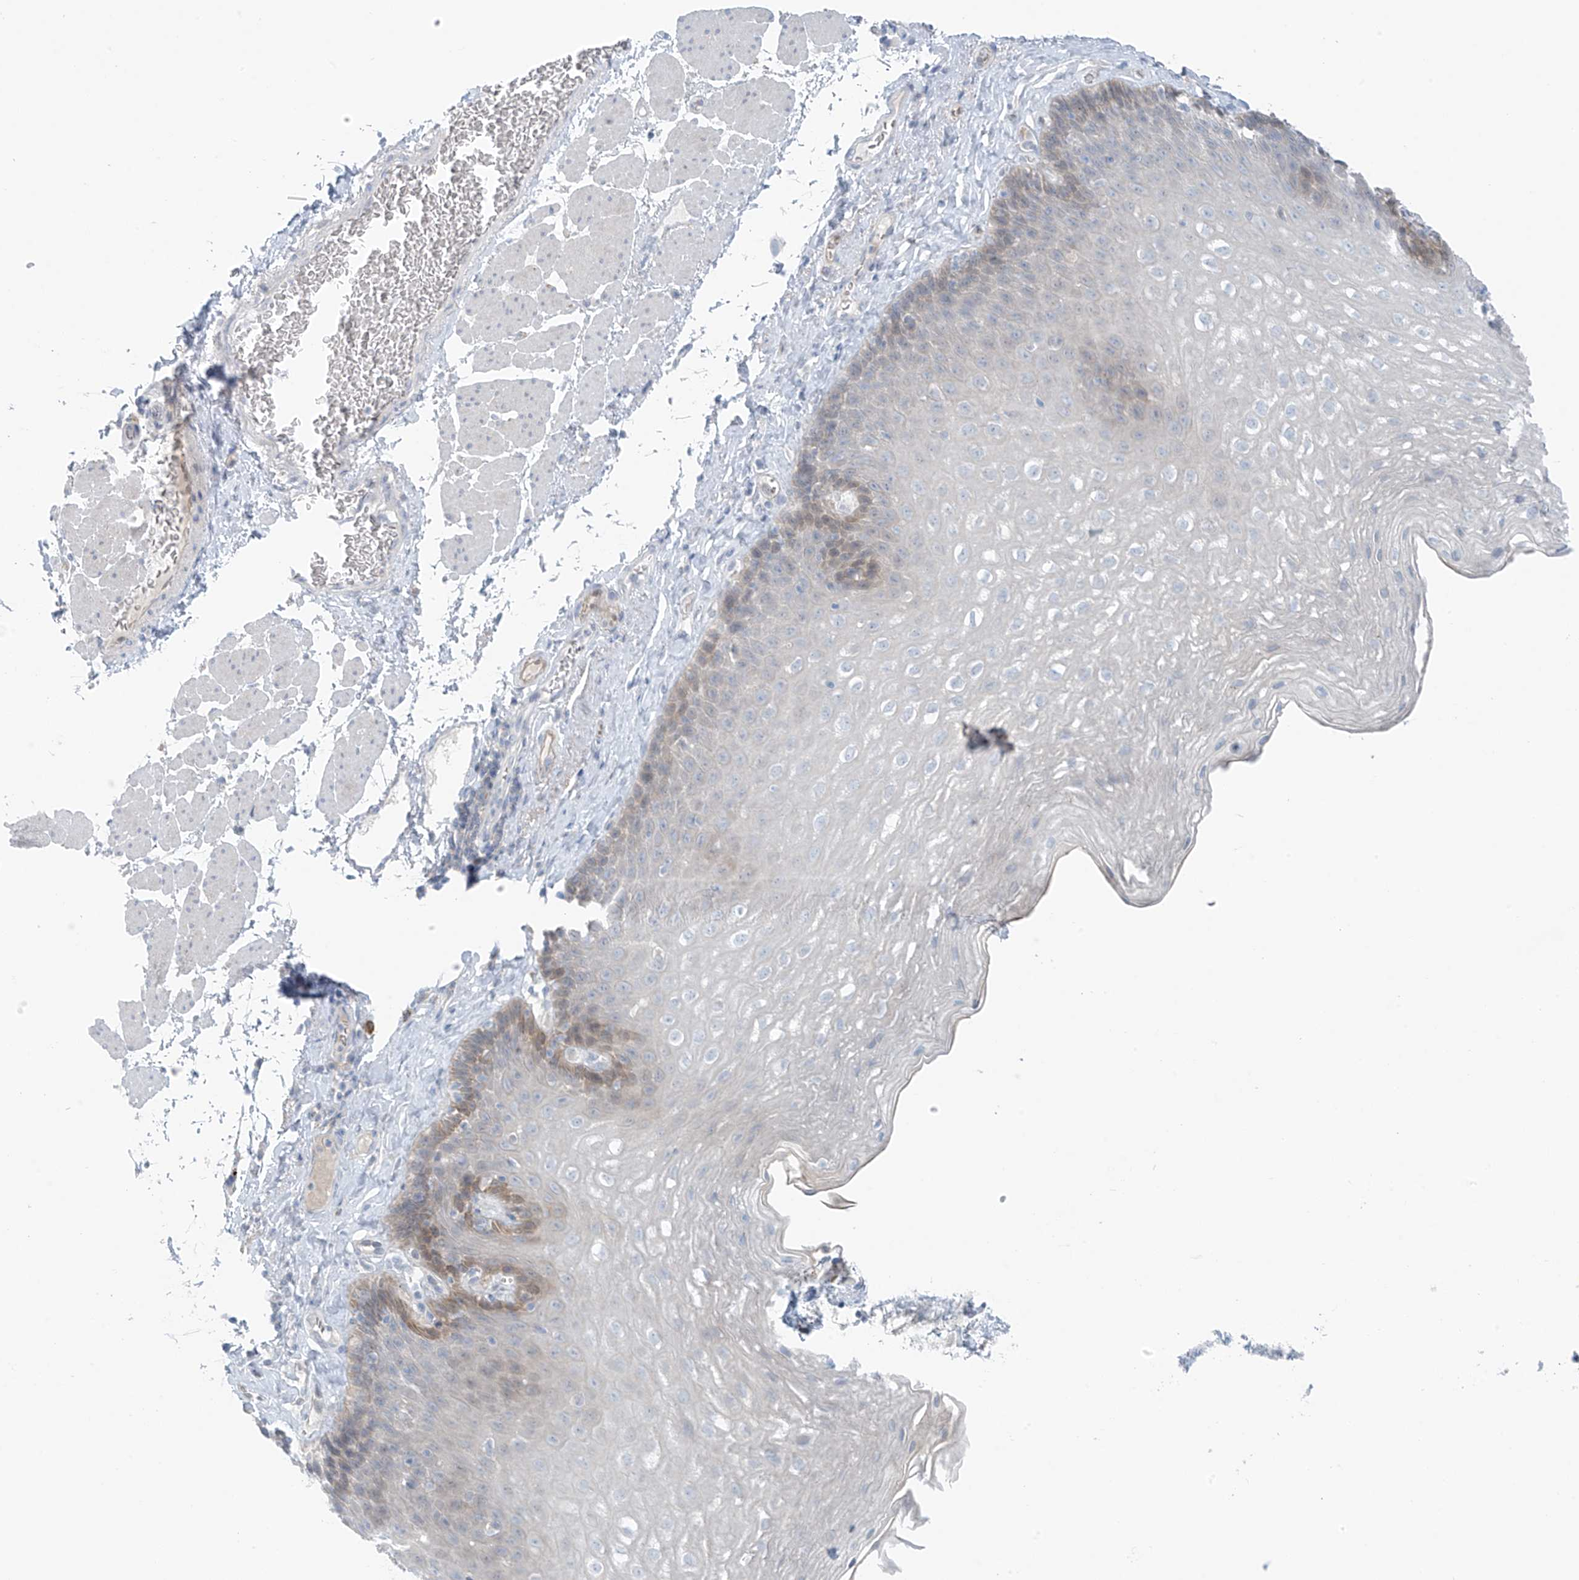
{"staining": {"intensity": "weak", "quantity": "<25%", "location": "cytoplasmic/membranous"}, "tissue": "esophagus", "cell_type": "Squamous epithelial cells", "image_type": "normal", "snomed": [{"axis": "morphology", "description": "Normal tissue, NOS"}, {"axis": "topography", "description": "Esophagus"}], "caption": "This is an immunohistochemistry (IHC) micrograph of normal human esophagus. There is no positivity in squamous epithelial cells.", "gene": "ZNF793", "patient": {"sex": "female", "age": 66}}